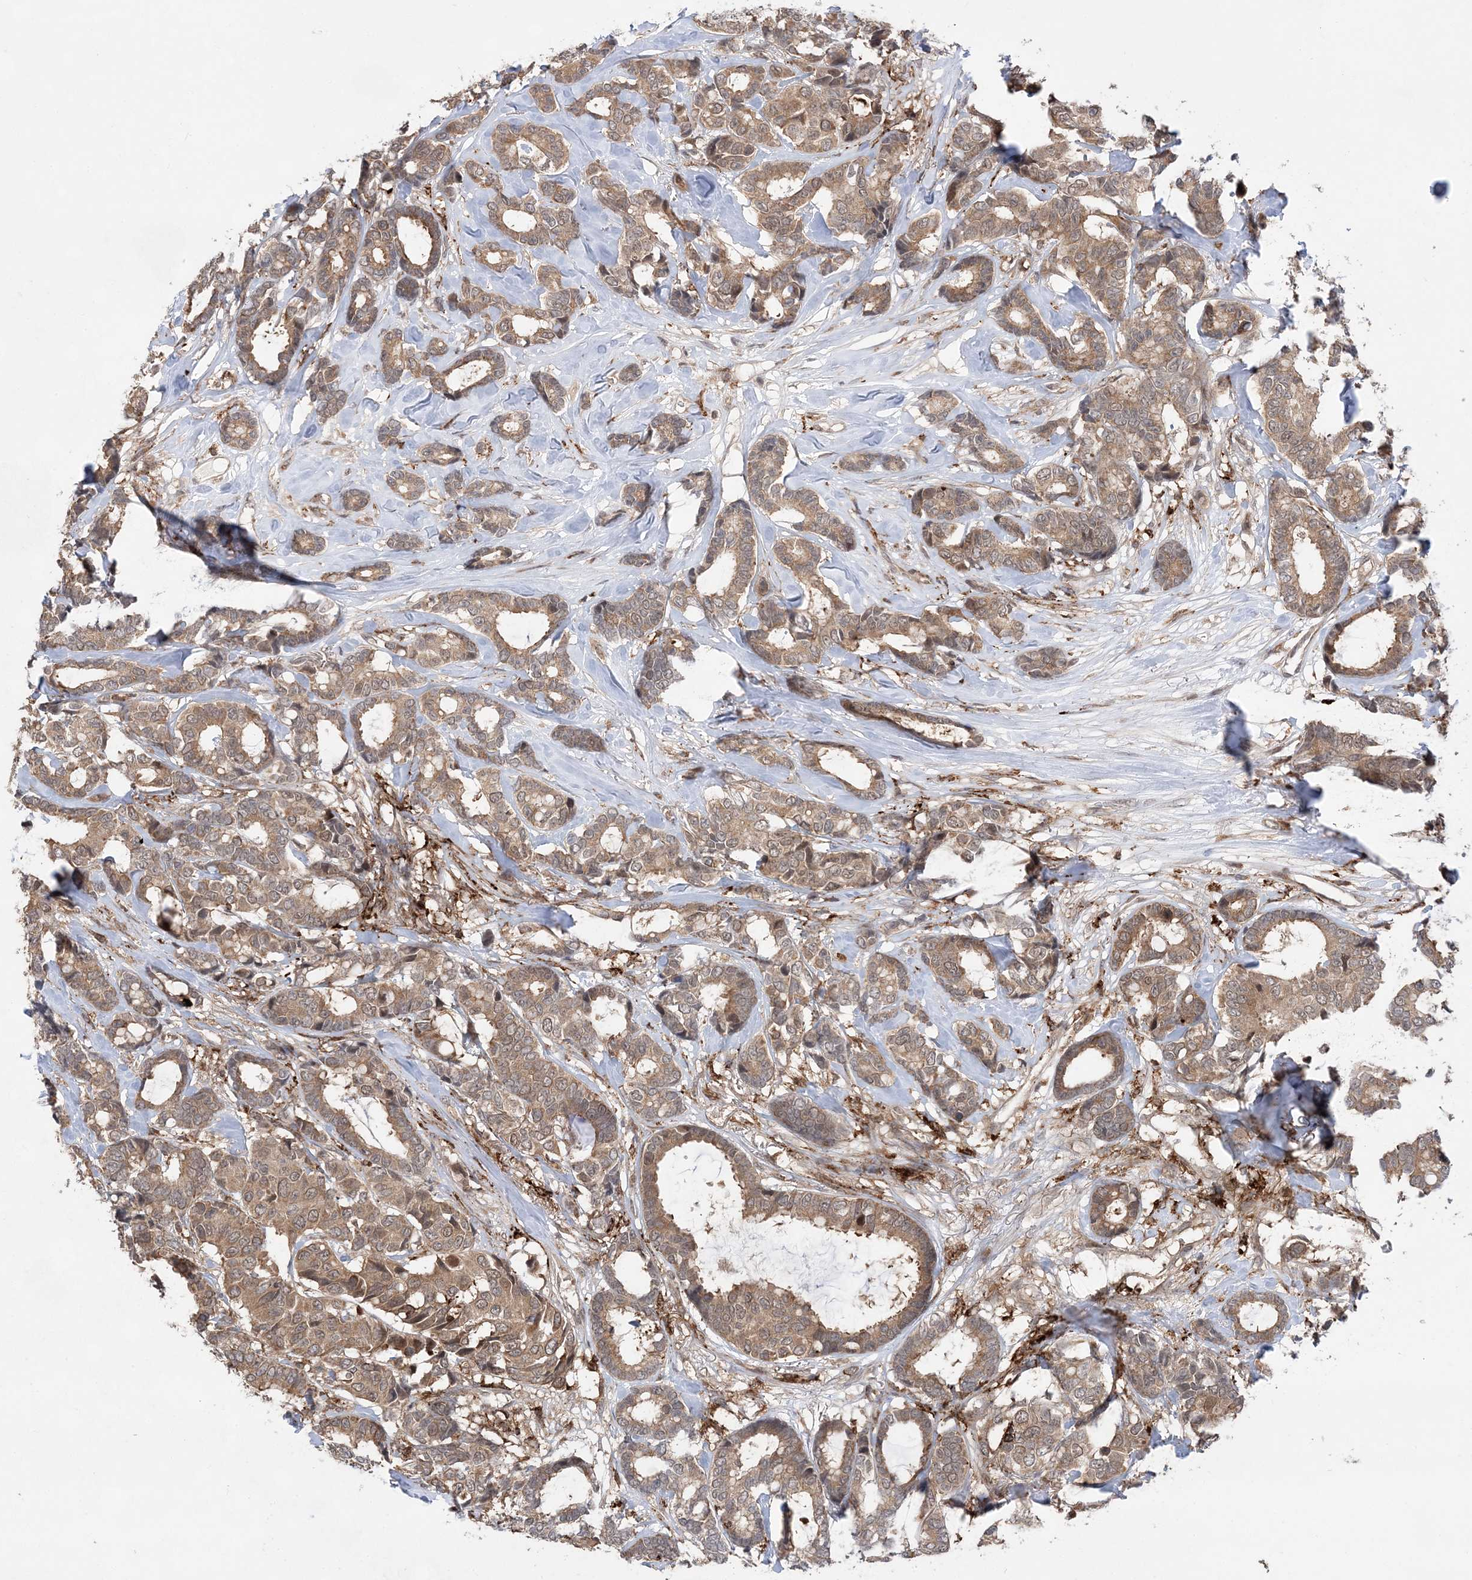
{"staining": {"intensity": "moderate", "quantity": ">75%", "location": "cytoplasmic/membranous"}, "tissue": "breast cancer", "cell_type": "Tumor cells", "image_type": "cancer", "snomed": [{"axis": "morphology", "description": "Duct carcinoma"}, {"axis": "topography", "description": "Breast"}], "caption": "A brown stain highlights moderate cytoplasmic/membranous positivity of a protein in infiltrating ductal carcinoma (breast) tumor cells.", "gene": "ANAPC15", "patient": {"sex": "female", "age": 87}}